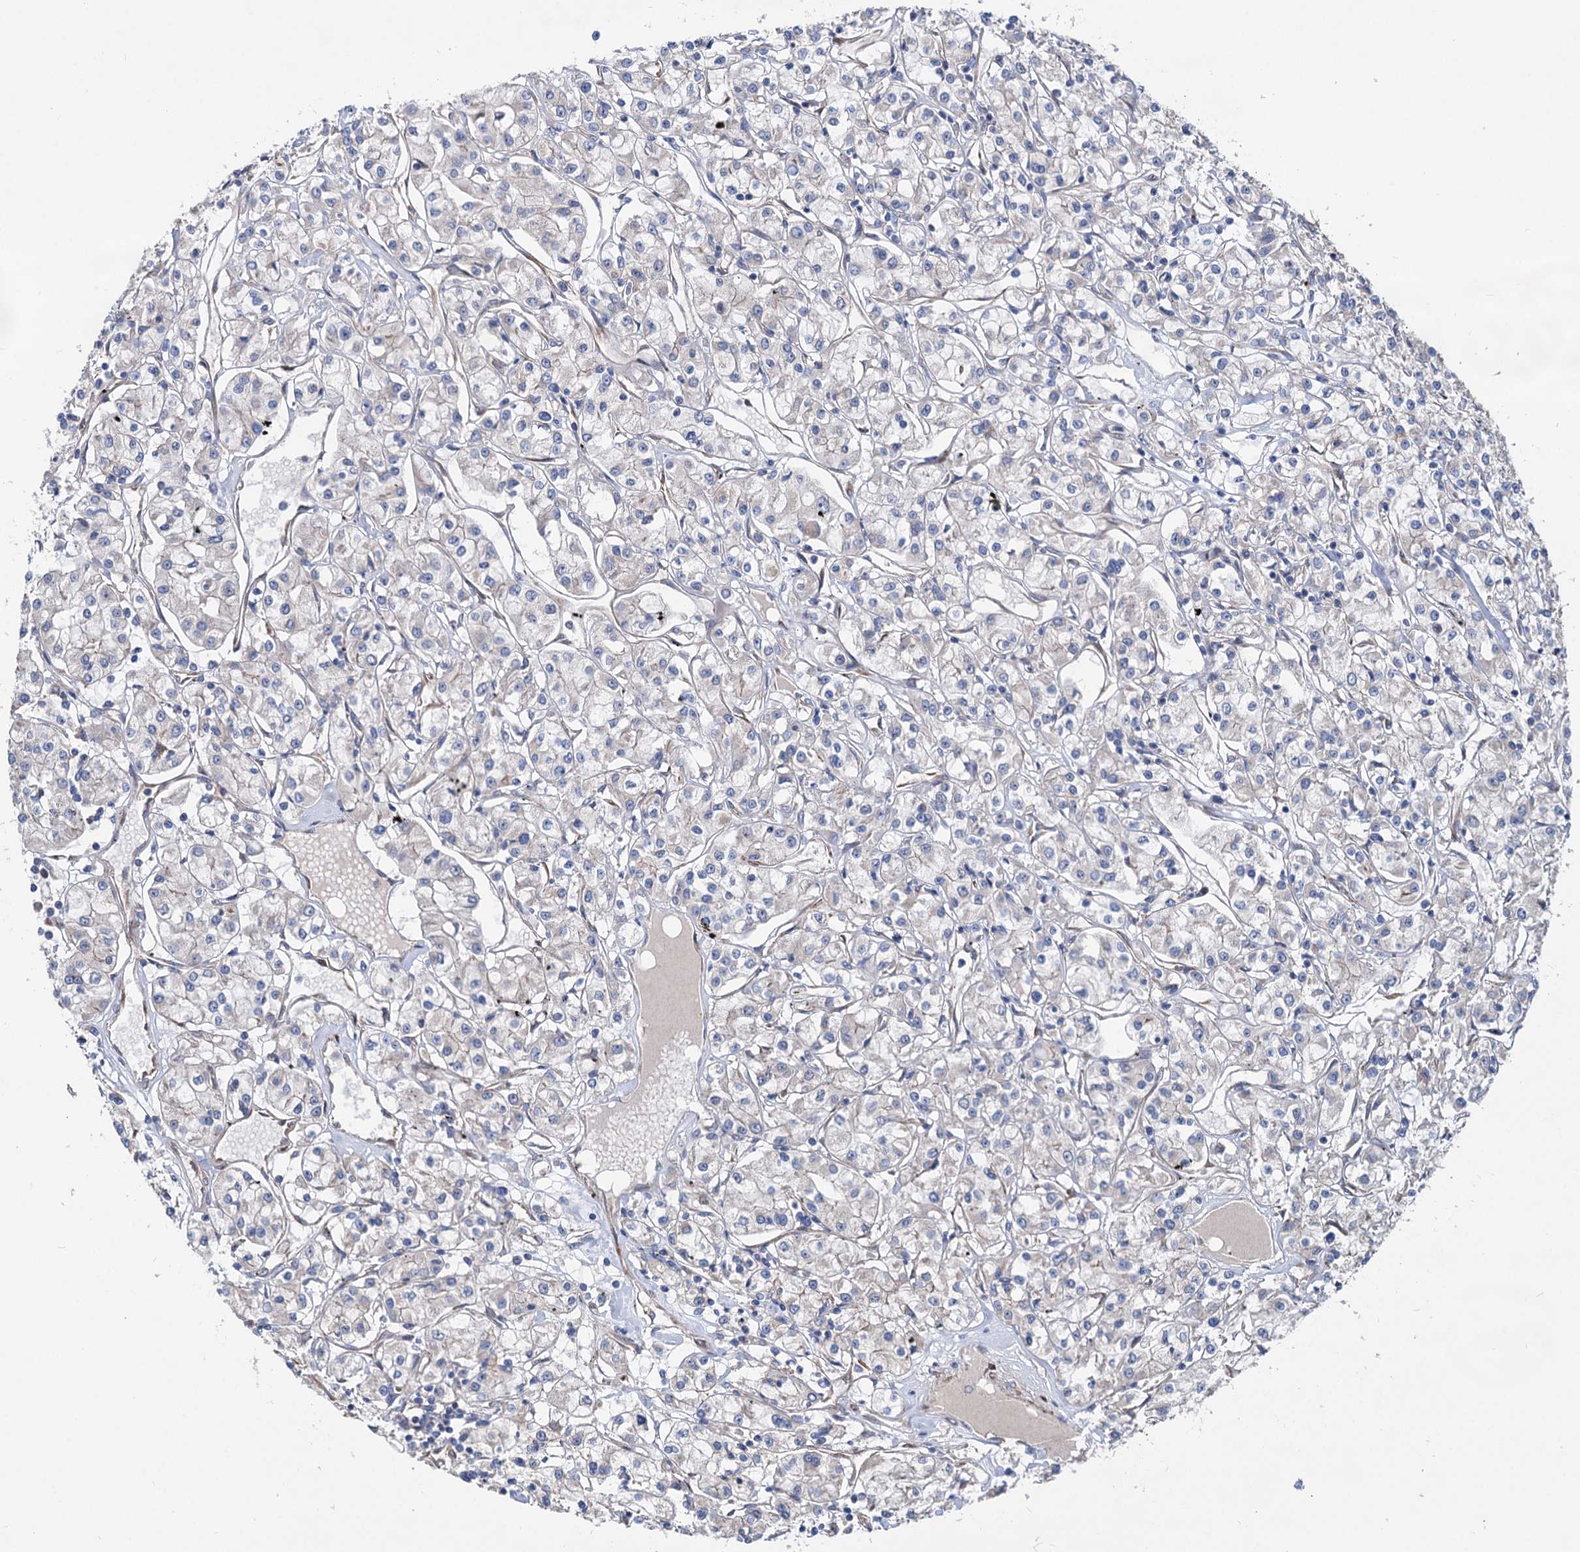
{"staining": {"intensity": "negative", "quantity": "none", "location": "none"}, "tissue": "renal cancer", "cell_type": "Tumor cells", "image_type": "cancer", "snomed": [{"axis": "morphology", "description": "Adenocarcinoma, NOS"}, {"axis": "topography", "description": "Kidney"}], "caption": "Immunohistochemistry photomicrograph of neoplastic tissue: renal cancer stained with DAB reveals no significant protein expression in tumor cells.", "gene": "PTDSS2", "patient": {"sex": "female", "age": 59}}